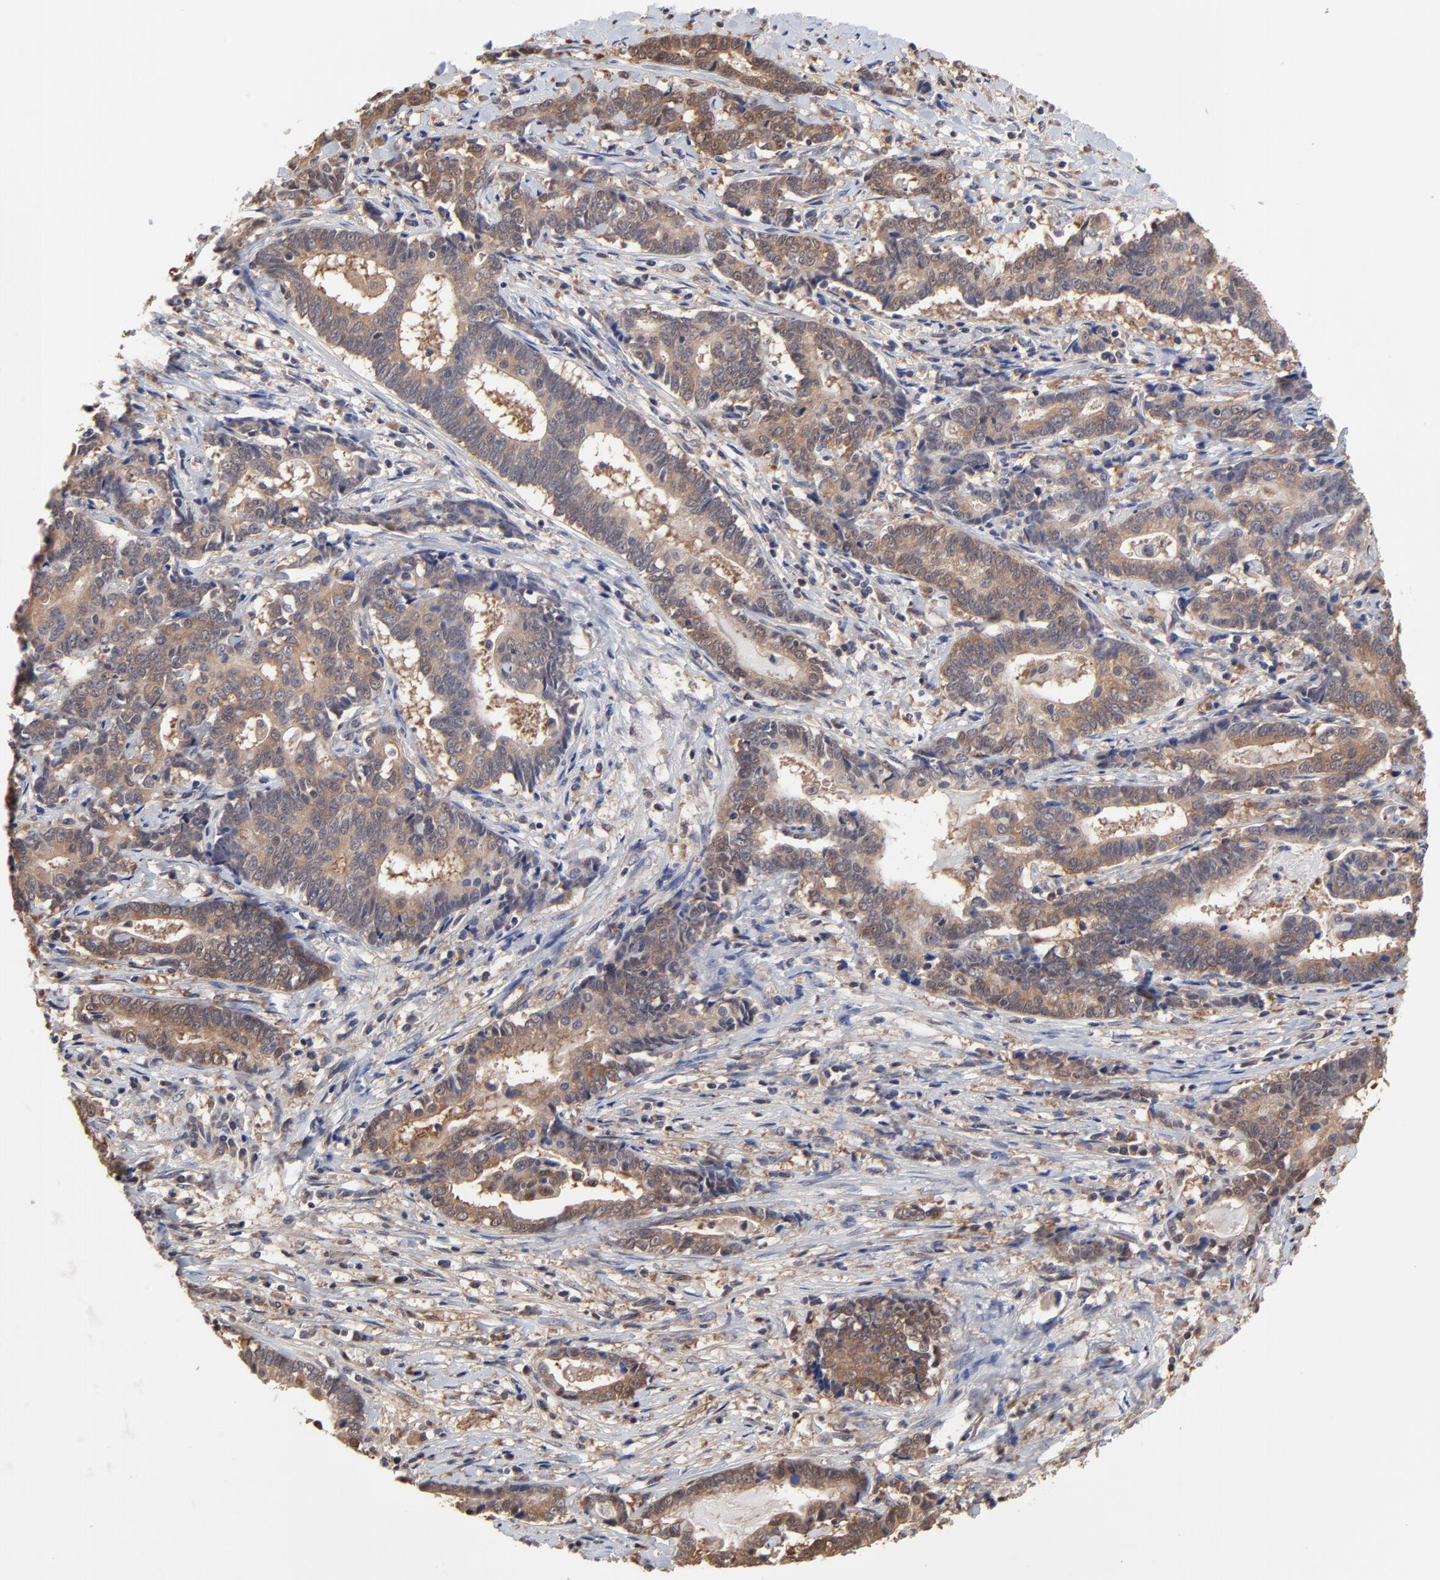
{"staining": {"intensity": "weak", "quantity": ">75%", "location": "cytoplasmic/membranous"}, "tissue": "liver cancer", "cell_type": "Tumor cells", "image_type": "cancer", "snomed": [{"axis": "morphology", "description": "Cholangiocarcinoma"}, {"axis": "topography", "description": "Liver"}], "caption": "Tumor cells reveal low levels of weak cytoplasmic/membranous expression in approximately >75% of cells in human liver cancer (cholangiocarcinoma).", "gene": "CCT2", "patient": {"sex": "male", "age": 57}}